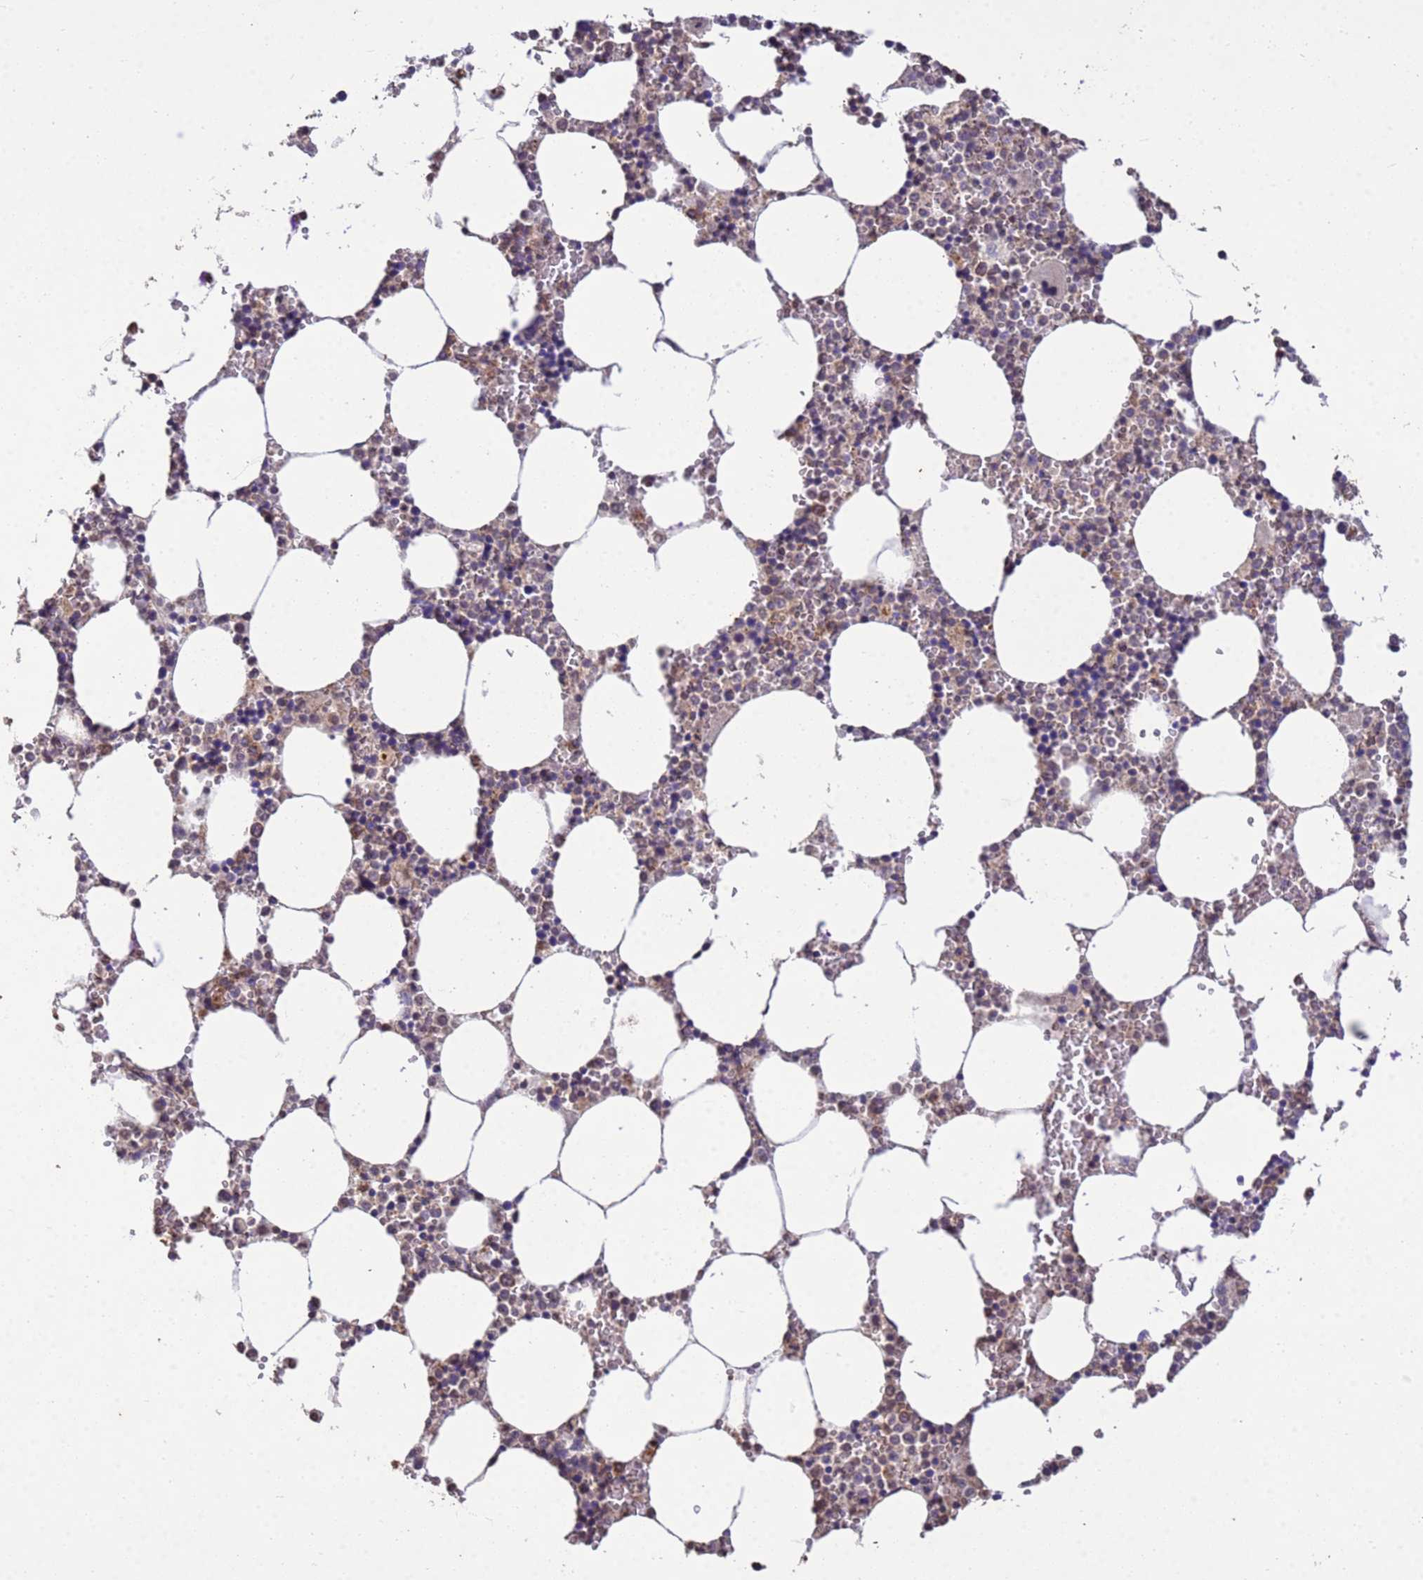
{"staining": {"intensity": "weak", "quantity": "25%-75%", "location": "cytoplasmic/membranous"}, "tissue": "bone marrow", "cell_type": "Hematopoietic cells", "image_type": "normal", "snomed": [{"axis": "morphology", "description": "Normal tissue, NOS"}, {"axis": "topography", "description": "Bone marrow"}], "caption": "Protein expression analysis of normal human bone marrow reveals weak cytoplasmic/membranous staining in approximately 25%-75% of hematopoietic cells. The staining is performed using DAB (3,3'-diaminobenzidine) brown chromogen to label protein expression. The nuclei are counter-stained blue using hematoxylin.", "gene": "P2RX7", "patient": {"sex": "female", "age": 64}}